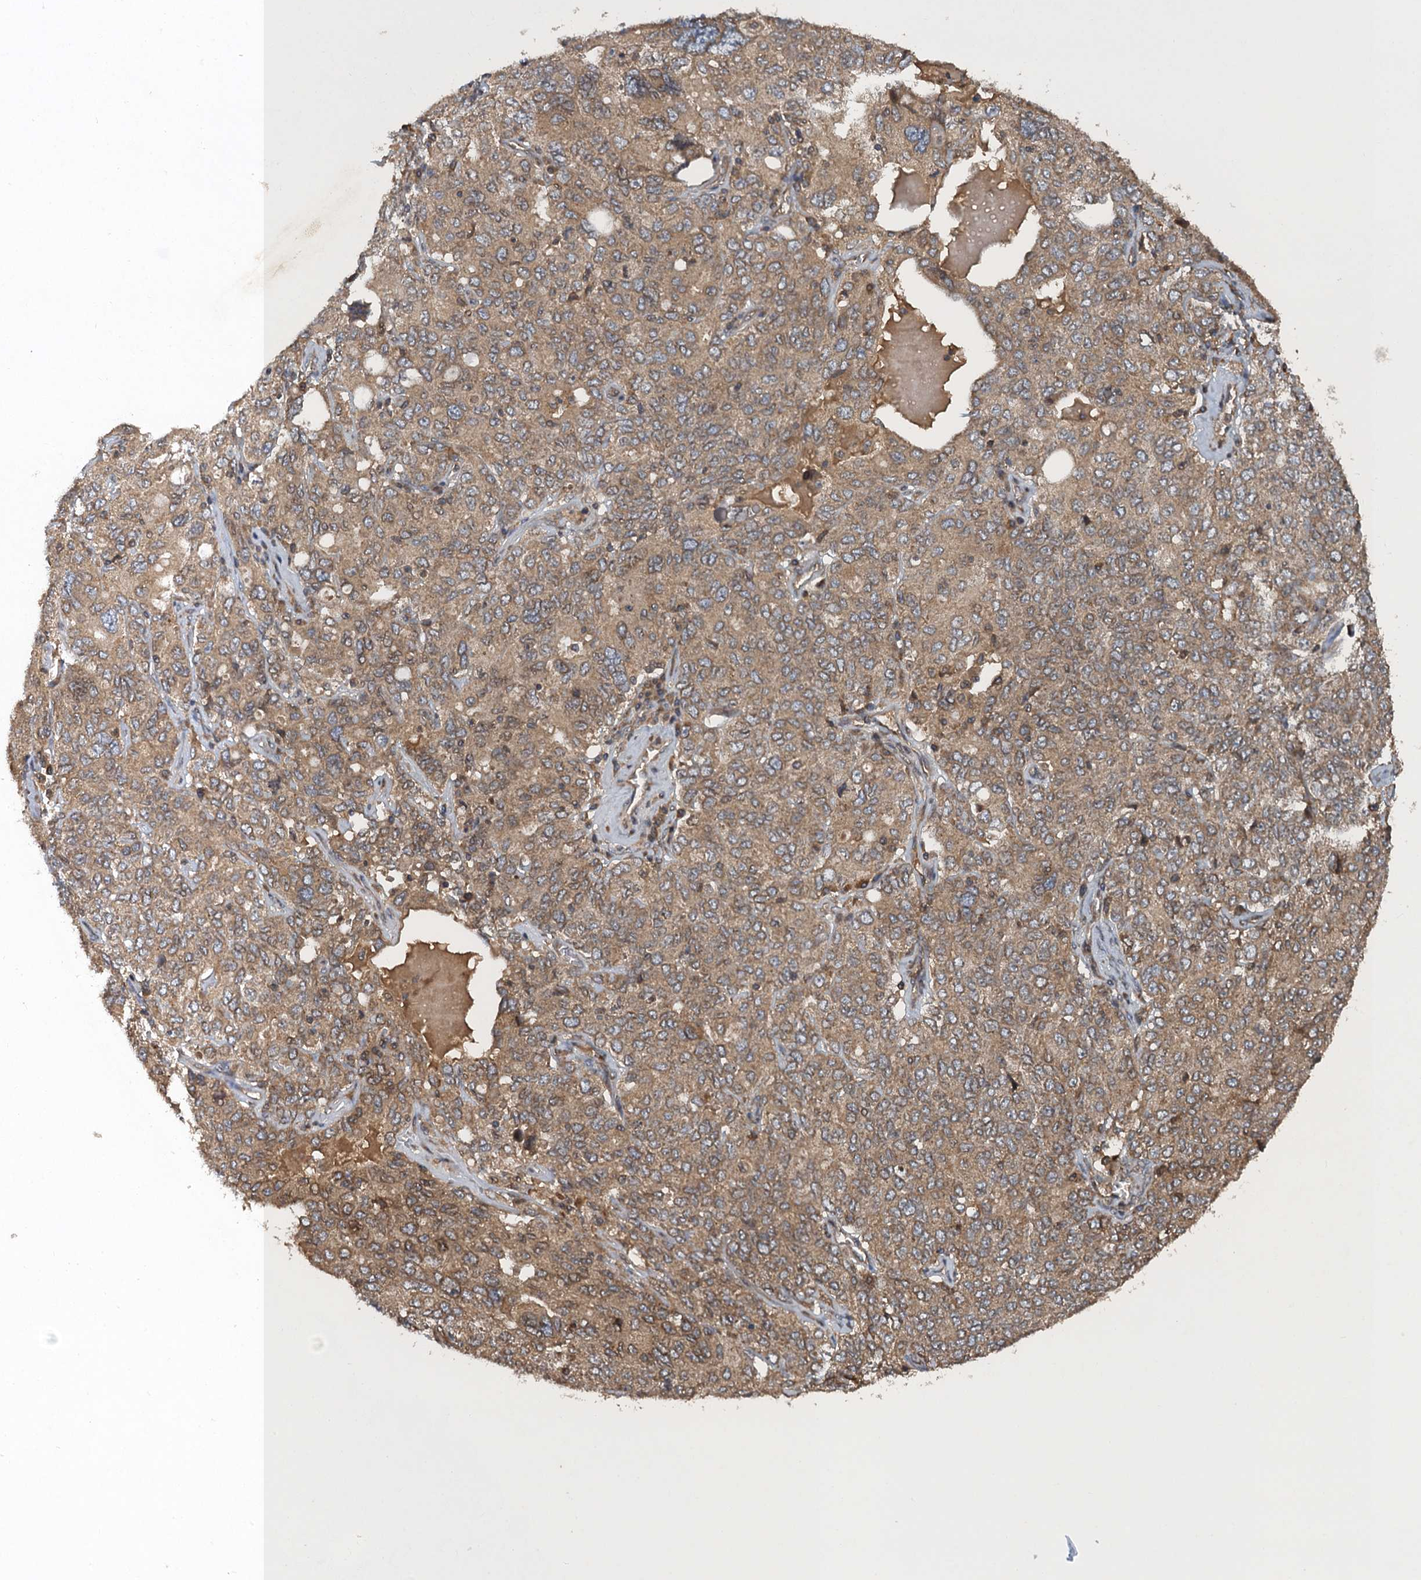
{"staining": {"intensity": "weak", "quantity": ">75%", "location": "cytoplasmic/membranous"}, "tissue": "ovarian cancer", "cell_type": "Tumor cells", "image_type": "cancer", "snomed": [{"axis": "morphology", "description": "Carcinoma, endometroid"}, {"axis": "topography", "description": "Ovary"}], "caption": "This is a micrograph of immunohistochemistry (IHC) staining of ovarian cancer, which shows weak expression in the cytoplasmic/membranous of tumor cells.", "gene": "GLE1", "patient": {"sex": "female", "age": 62}}